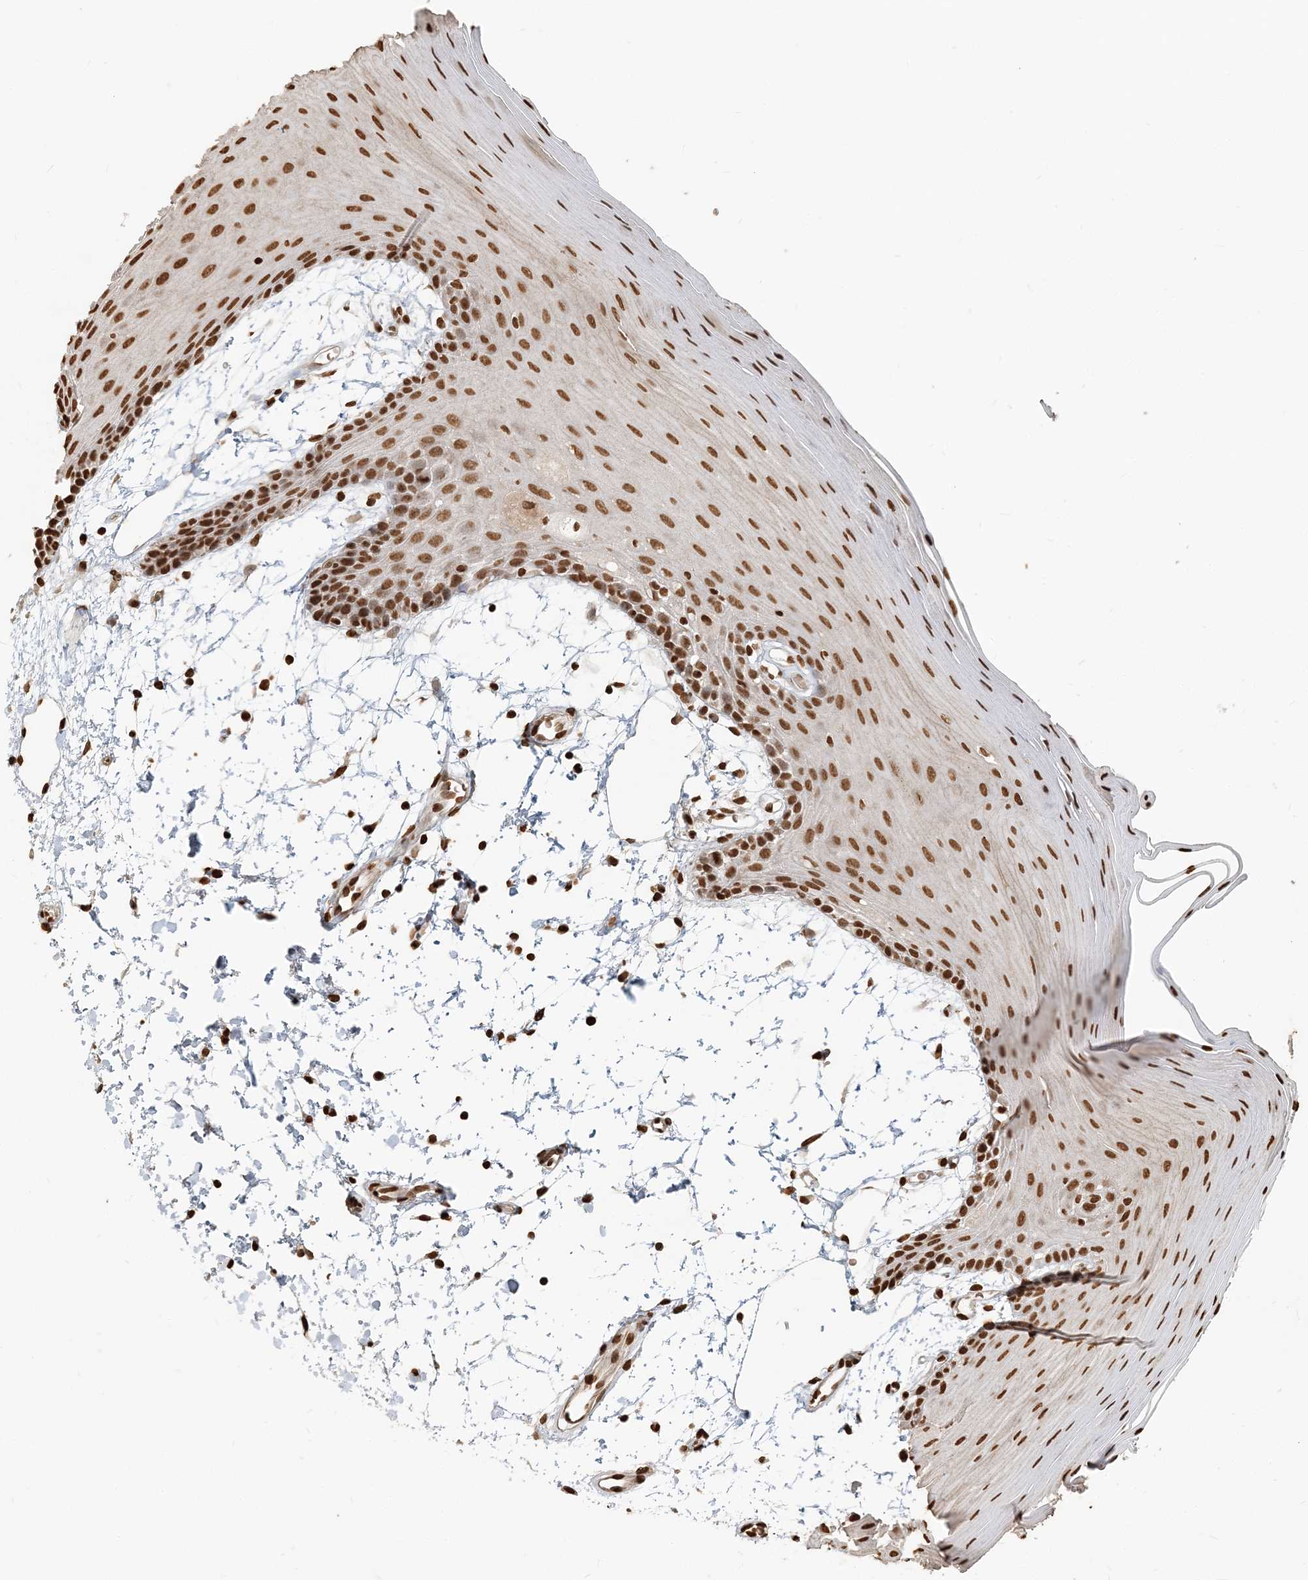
{"staining": {"intensity": "moderate", "quantity": ">75%", "location": "nuclear"}, "tissue": "oral mucosa", "cell_type": "Squamous epithelial cells", "image_type": "normal", "snomed": [{"axis": "morphology", "description": "Normal tissue, NOS"}, {"axis": "topography", "description": "Skeletal muscle"}, {"axis": "topography", "description": "Oral tissue"}, {"axis": "topography", "description": "Salivary gland"}, {"axis": "topography", "description": "Peripheral nerve tissue"}], "caption": "An immunohistochemistry histopathology image of unremarkable tissue is shown. Protein staining in brown labels moderate nuclear positivity in oral mucosa within squamous epithelial cells. (DAB = brown stain, brightfield microscopy at high magnification).", "gene": "H3", "patient": {"sex": "male", "age": 54}}